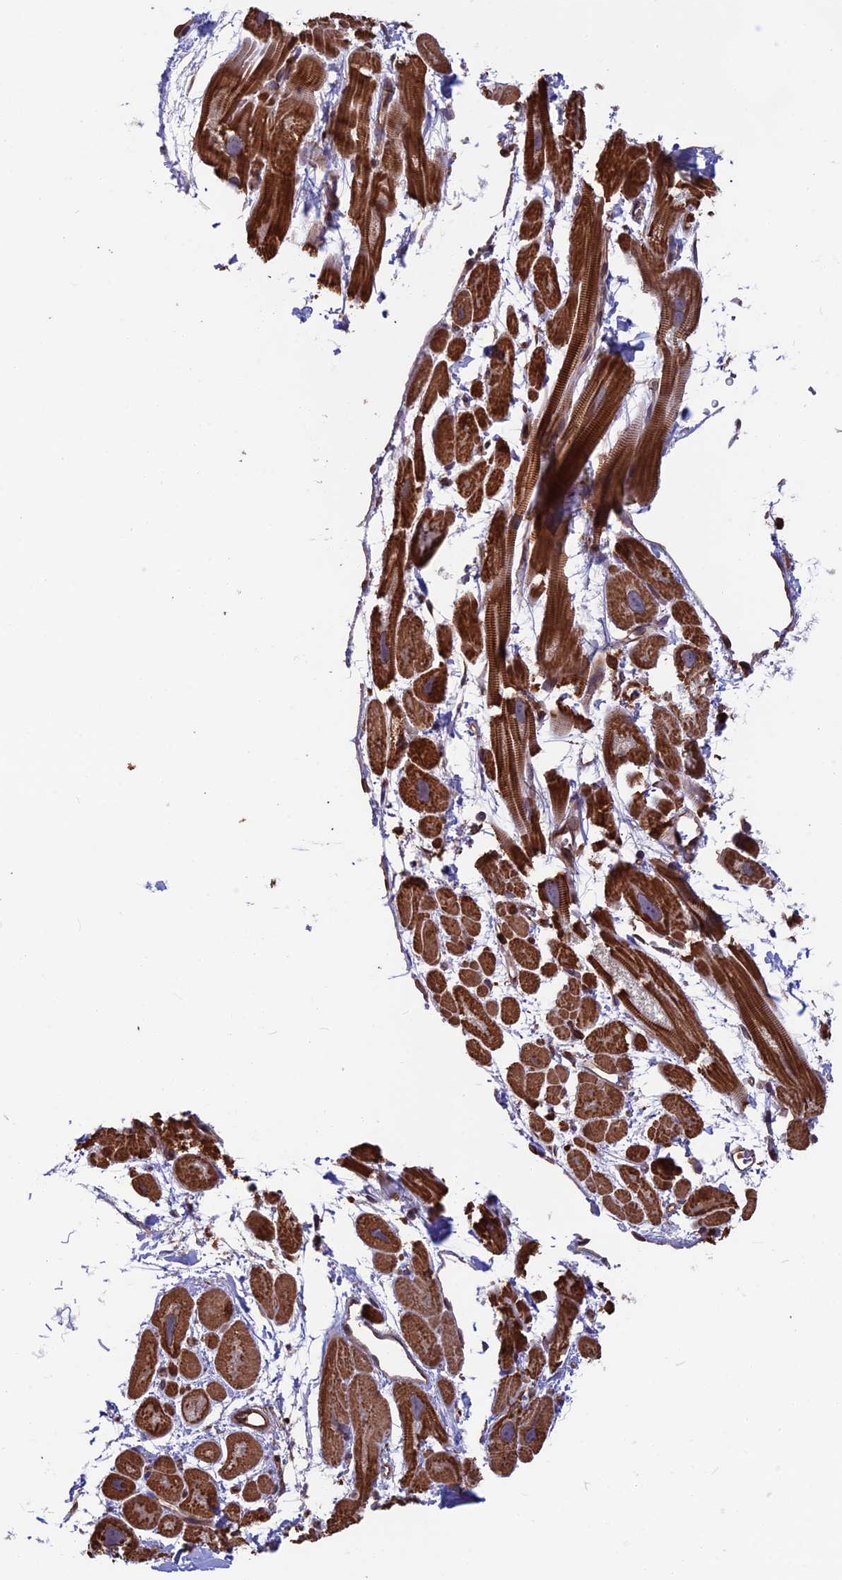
{"staining": {"intensity": "strong", "quantity": ">75%", "location": "cytoplasmic/membranous"}, "tissue": "heart muscle", "cell_type": "Cardiomyocytes", "image_type": "normal", "snomed": [{"axis": "morphology", "description": "Normal tissue, NOS"}, {"axis": "topography", "description": "Heart"}], "caption": "Protein staining by IHC exhibits strong cytoplasmic/membranous staining in approximately >75% of cardiomyocytes in unremarkable heart muscle.", "gene": "WDR1", "patient": {"sex": "male", "age": 49}}